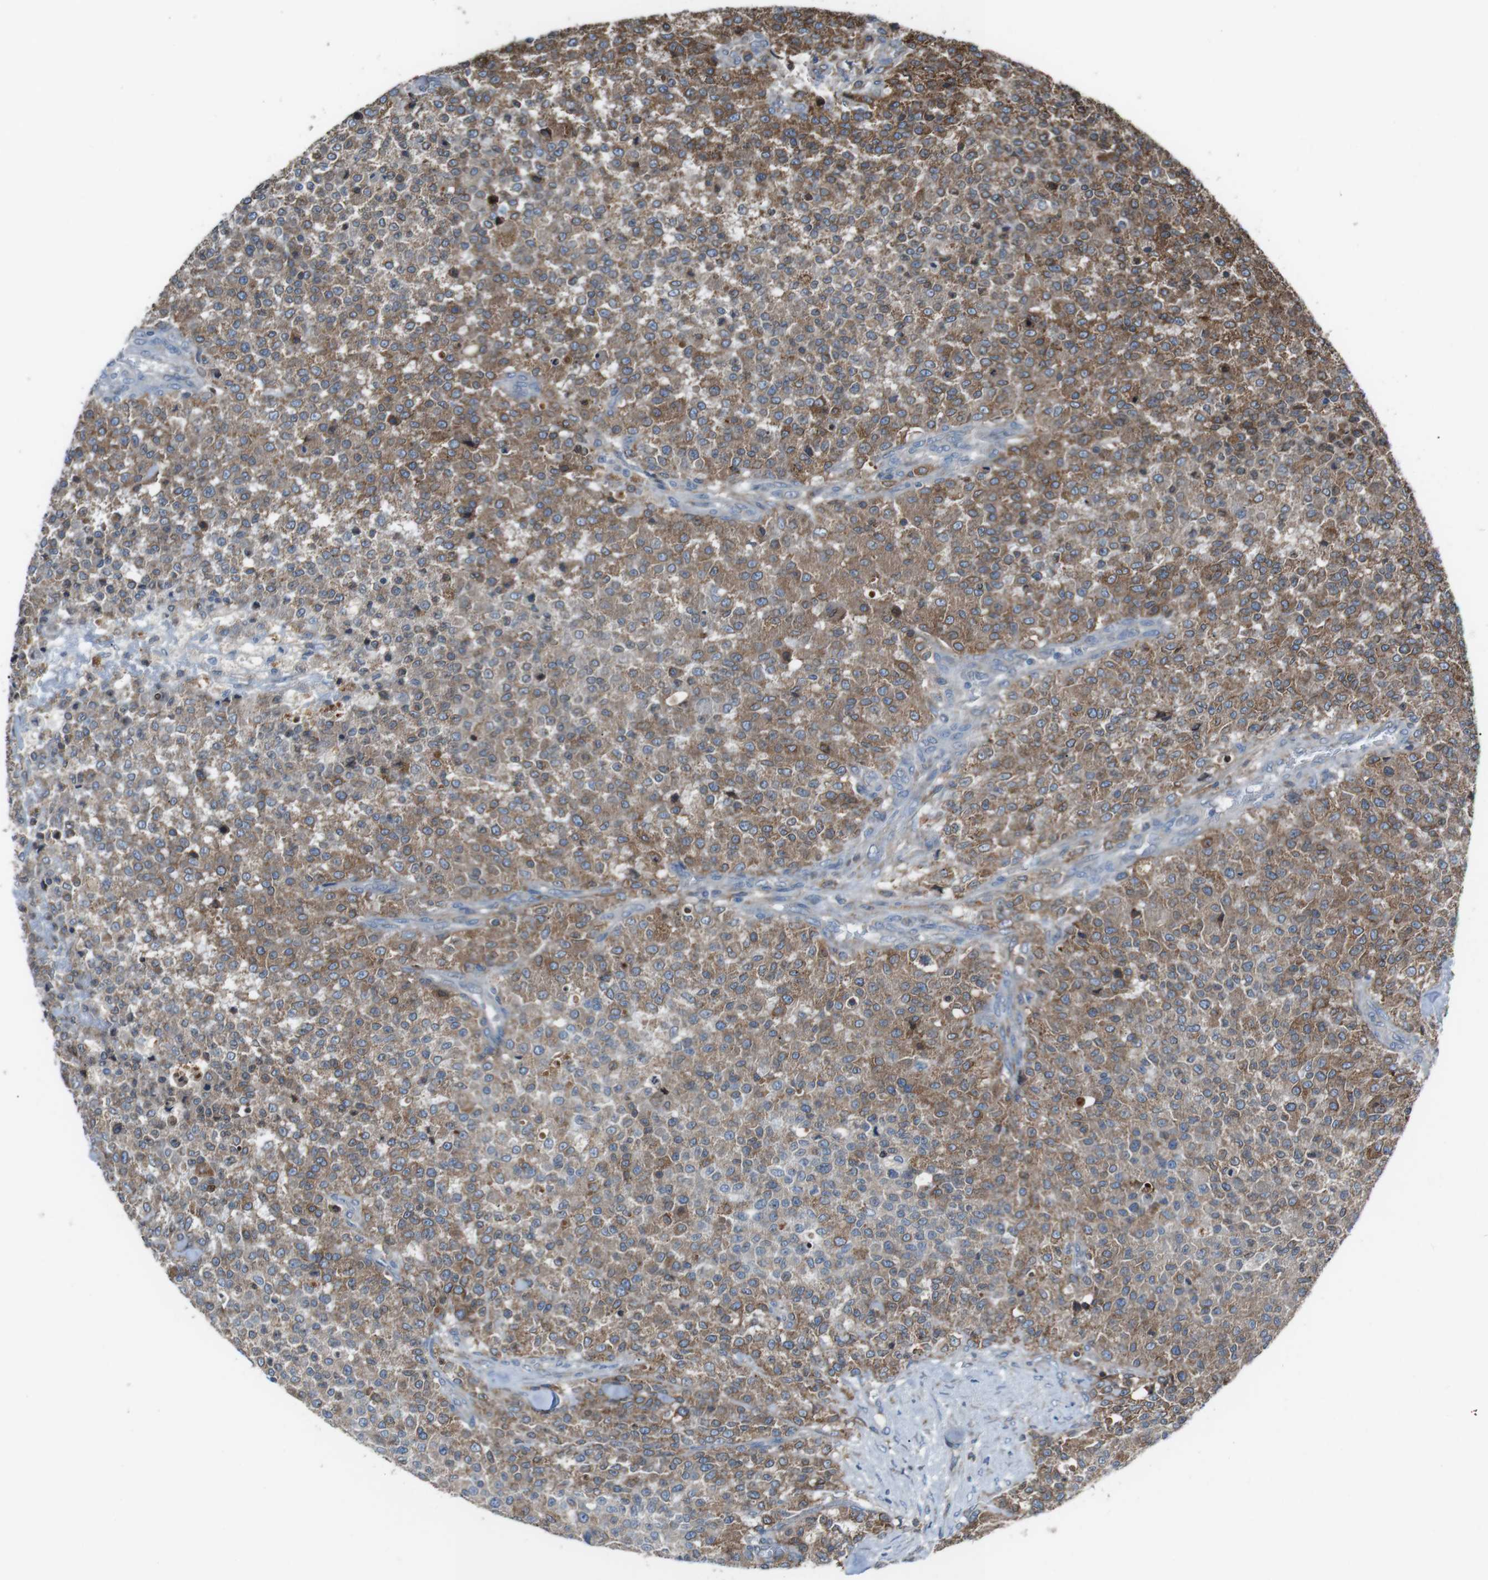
{"staining": {"intensity": "moderate", "quantity": ">75%", "location": "cytoplasmic/membranous"}, "tissue": "testis cancer", "cell_type": "Tumor cells", "image_type": "cancer", "snomed": [{"axis": "morphology", "description": "Seminoma, NOS"}, {"axis": "topography", "description": "Testis"}], "caption": "Testis cancer (seminoma) tissue reveals moderate cytoplasmic/membranous staining in about >75% of tumor cells, visualized by immunohistochemistry.", "gene": "CISD2", "patient": {"sex": "male", "age": 59}}